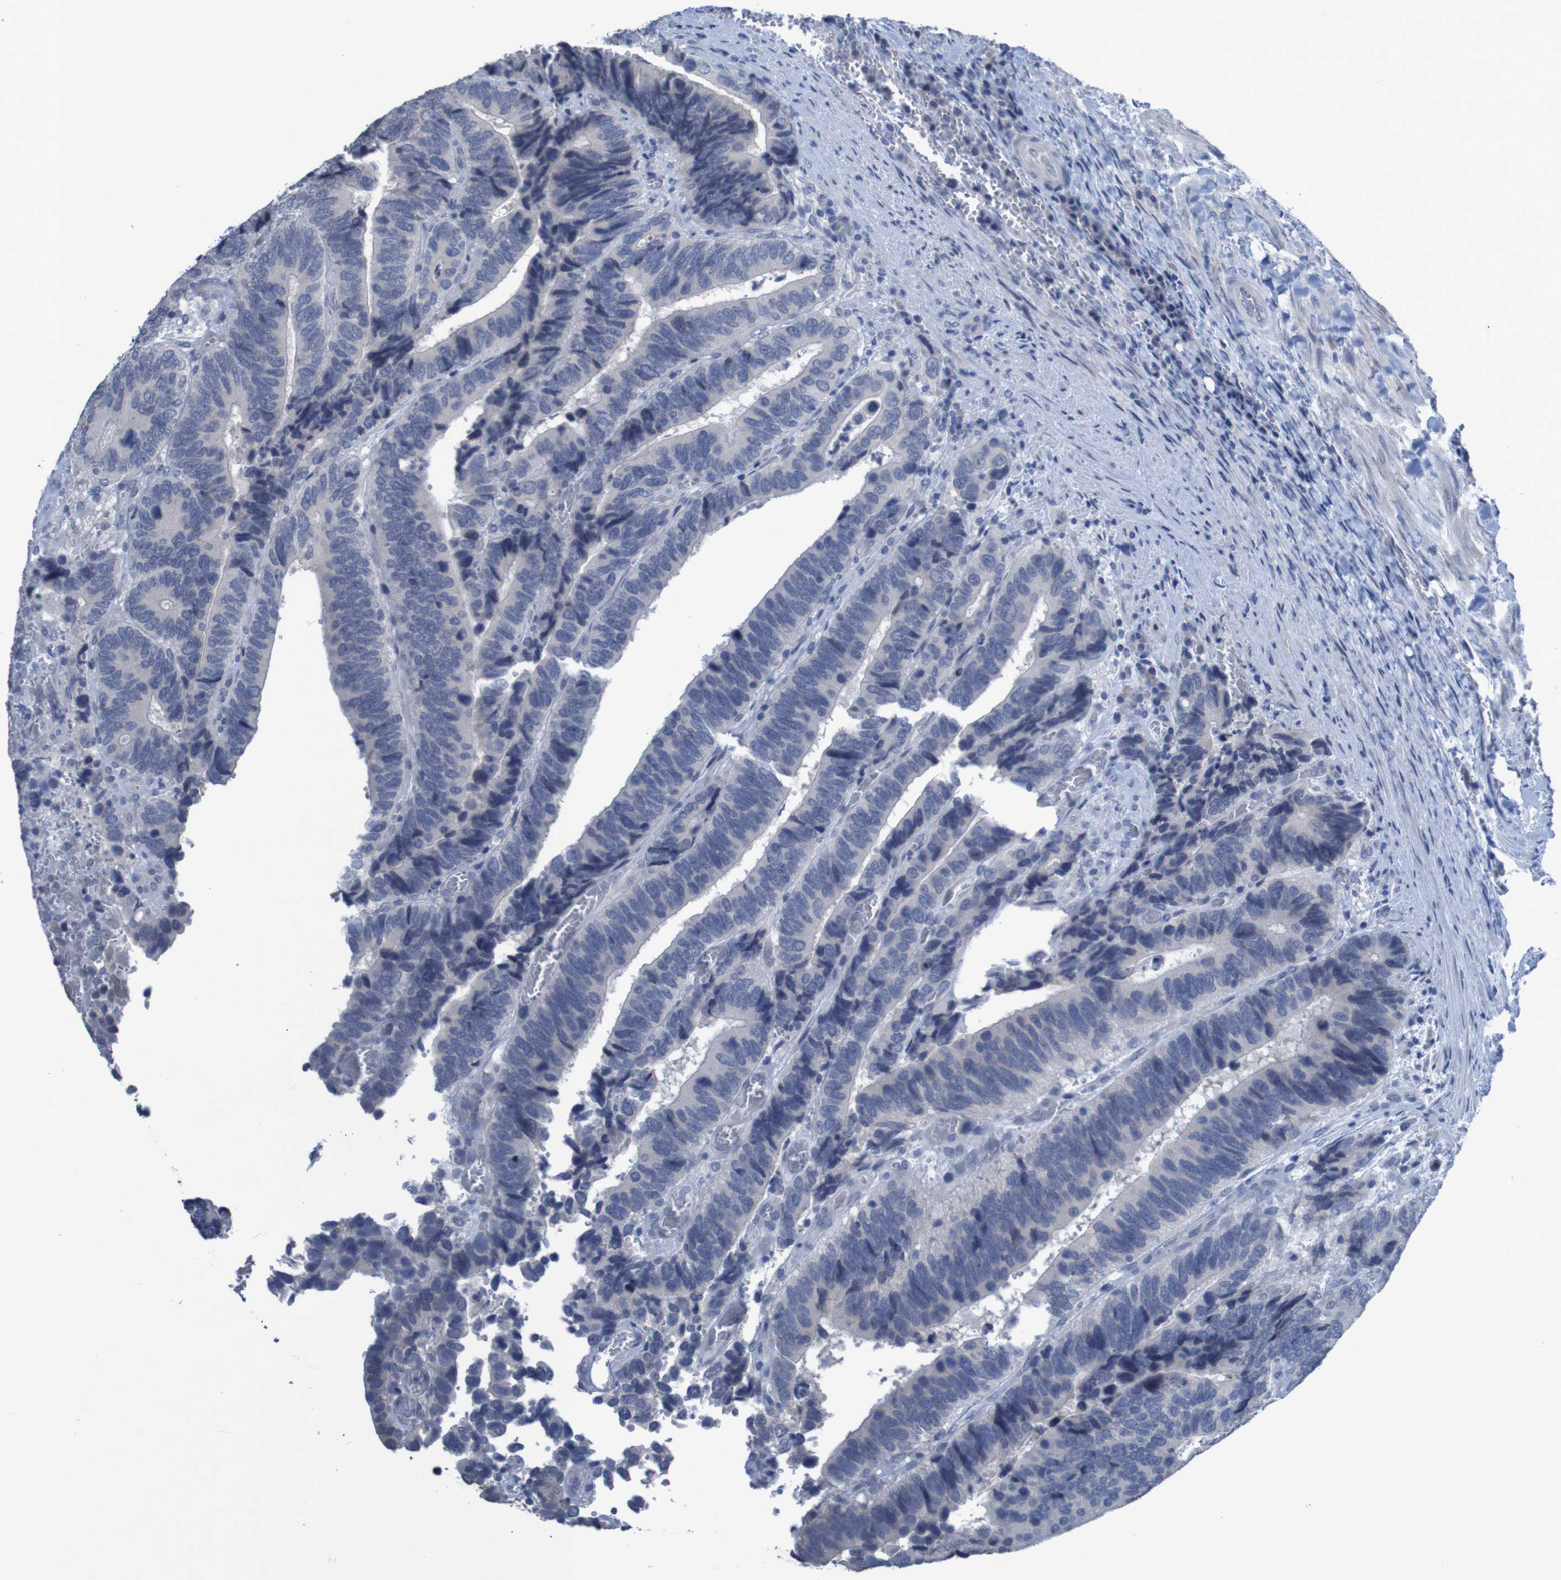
{"staining": {"intensity": "negative", "quantity": "none", "location": "none"}, "tissue": "colorectal cancer", "cell_type": "Tumor cells", "image_type": "cancer", "snomed": [{"axis": "morphology", "description": "Adenocarcinoma, NOS"}, {"axis": "topography", "description": "Colon"}], "caption": "High power microscopy photomicrograph of an IHC histopathology image of adenocarcinoma (colorectal), revealing no significant positivity in tumor cells. (DAB (3,3'-diaminobenzidine) immunohistochemistry, high magnification).", "gene": "CLDN18", "patient": {"sex": "male", "age": 72}}